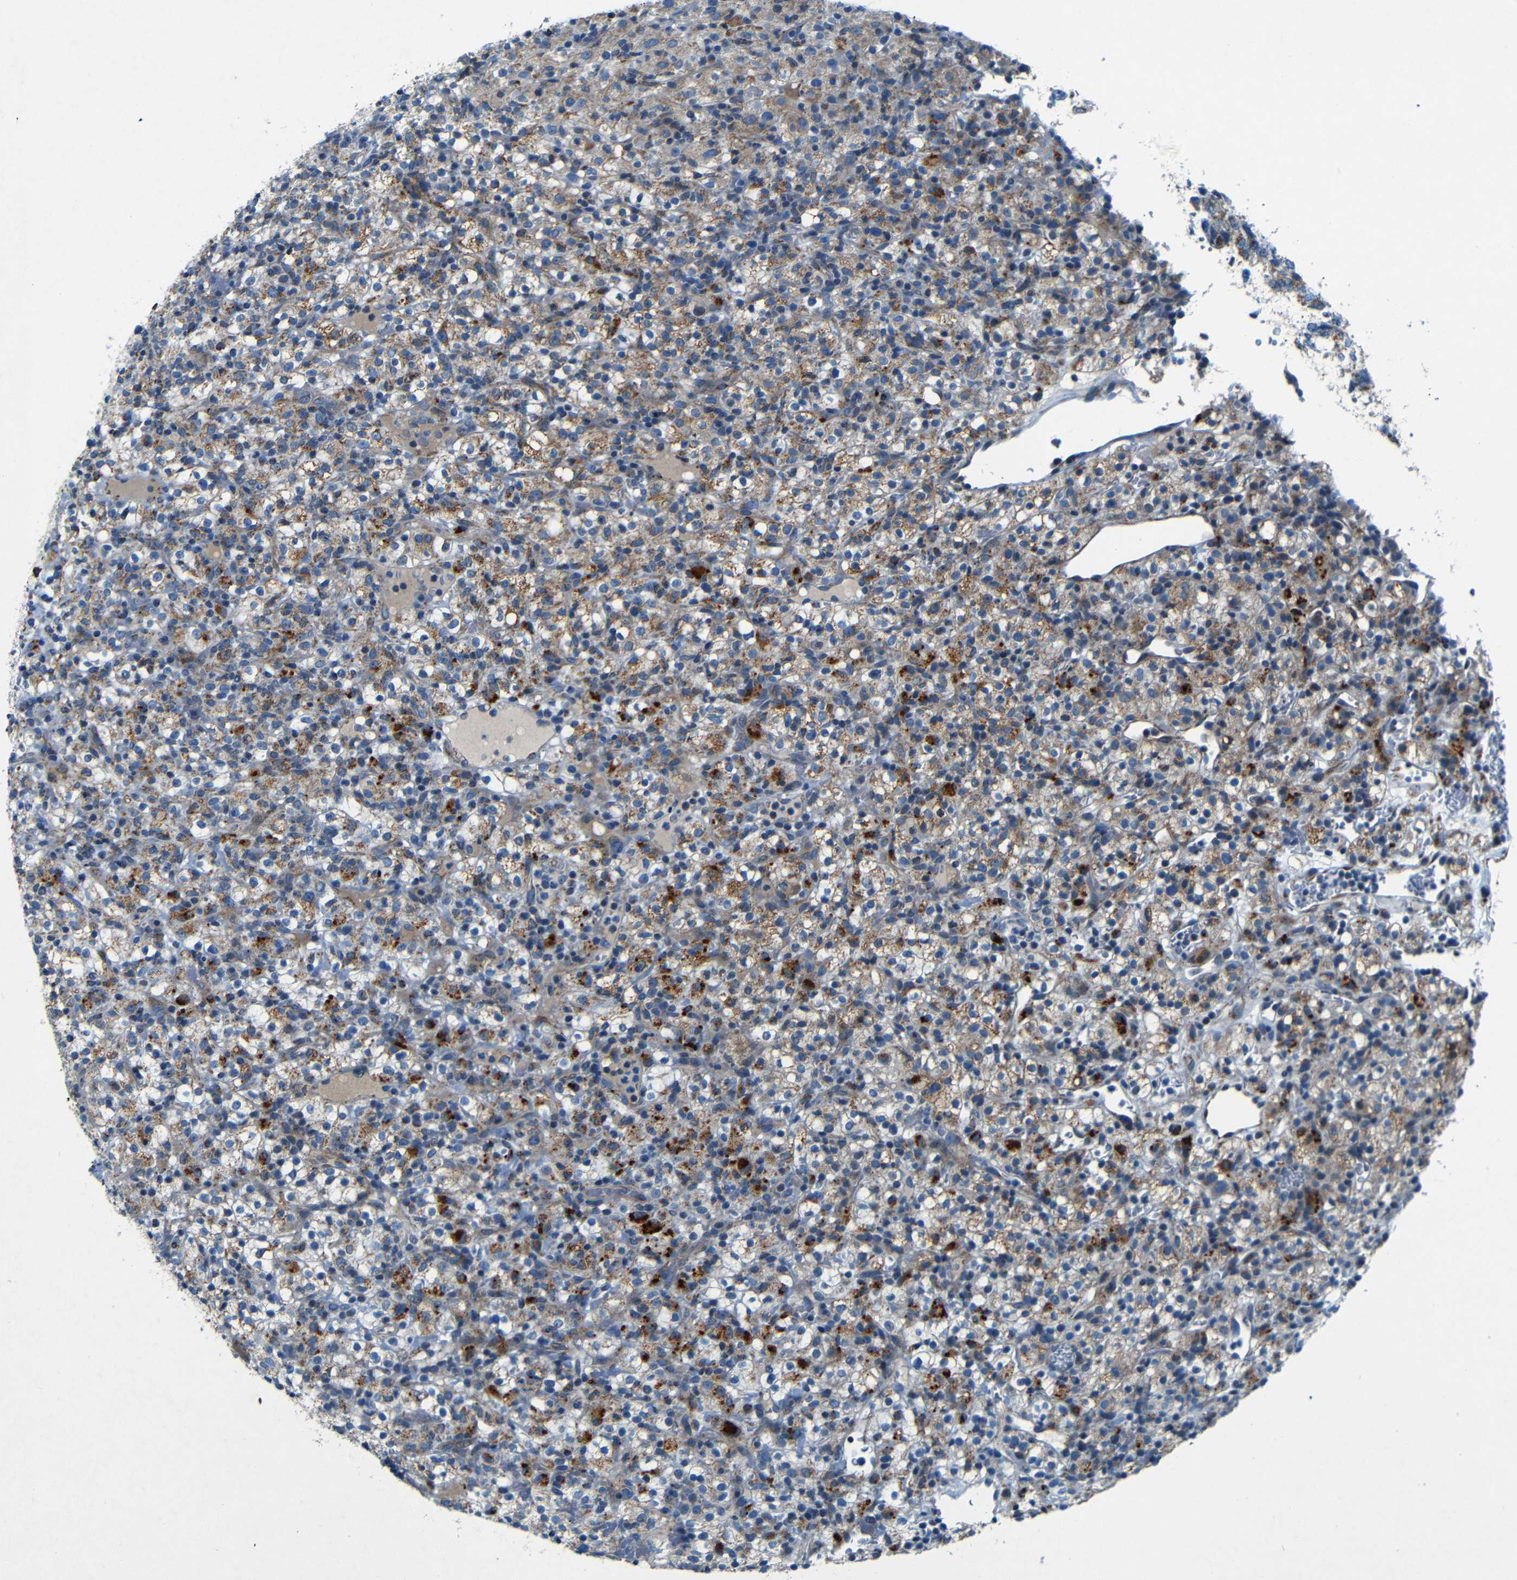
{"staining": {"intensity": "moderate", "quantity": ">75%", "location": "cytoplasmic/membranous"}, "tissue": "renal cancer", "cell_type": "Tumor cells", "image_type": "cancer", "snomed": [{"axis": "morphology", "description": "Normal tissue, NOS"}, {"axis": "morphology", "description": "Adenocarcinoma, NOS"}, {"axis": "topography", "description": "Kidney"}], "caption": "This is a micrograph of immunohistochemistry (IHC) staining of adenocarcinoma (renal), which shows moderate positivity in the cytoplasmic/membranous of tumor cells.", "gene": "WSCD2", "patient": {"sex": "female", "age": 72}}